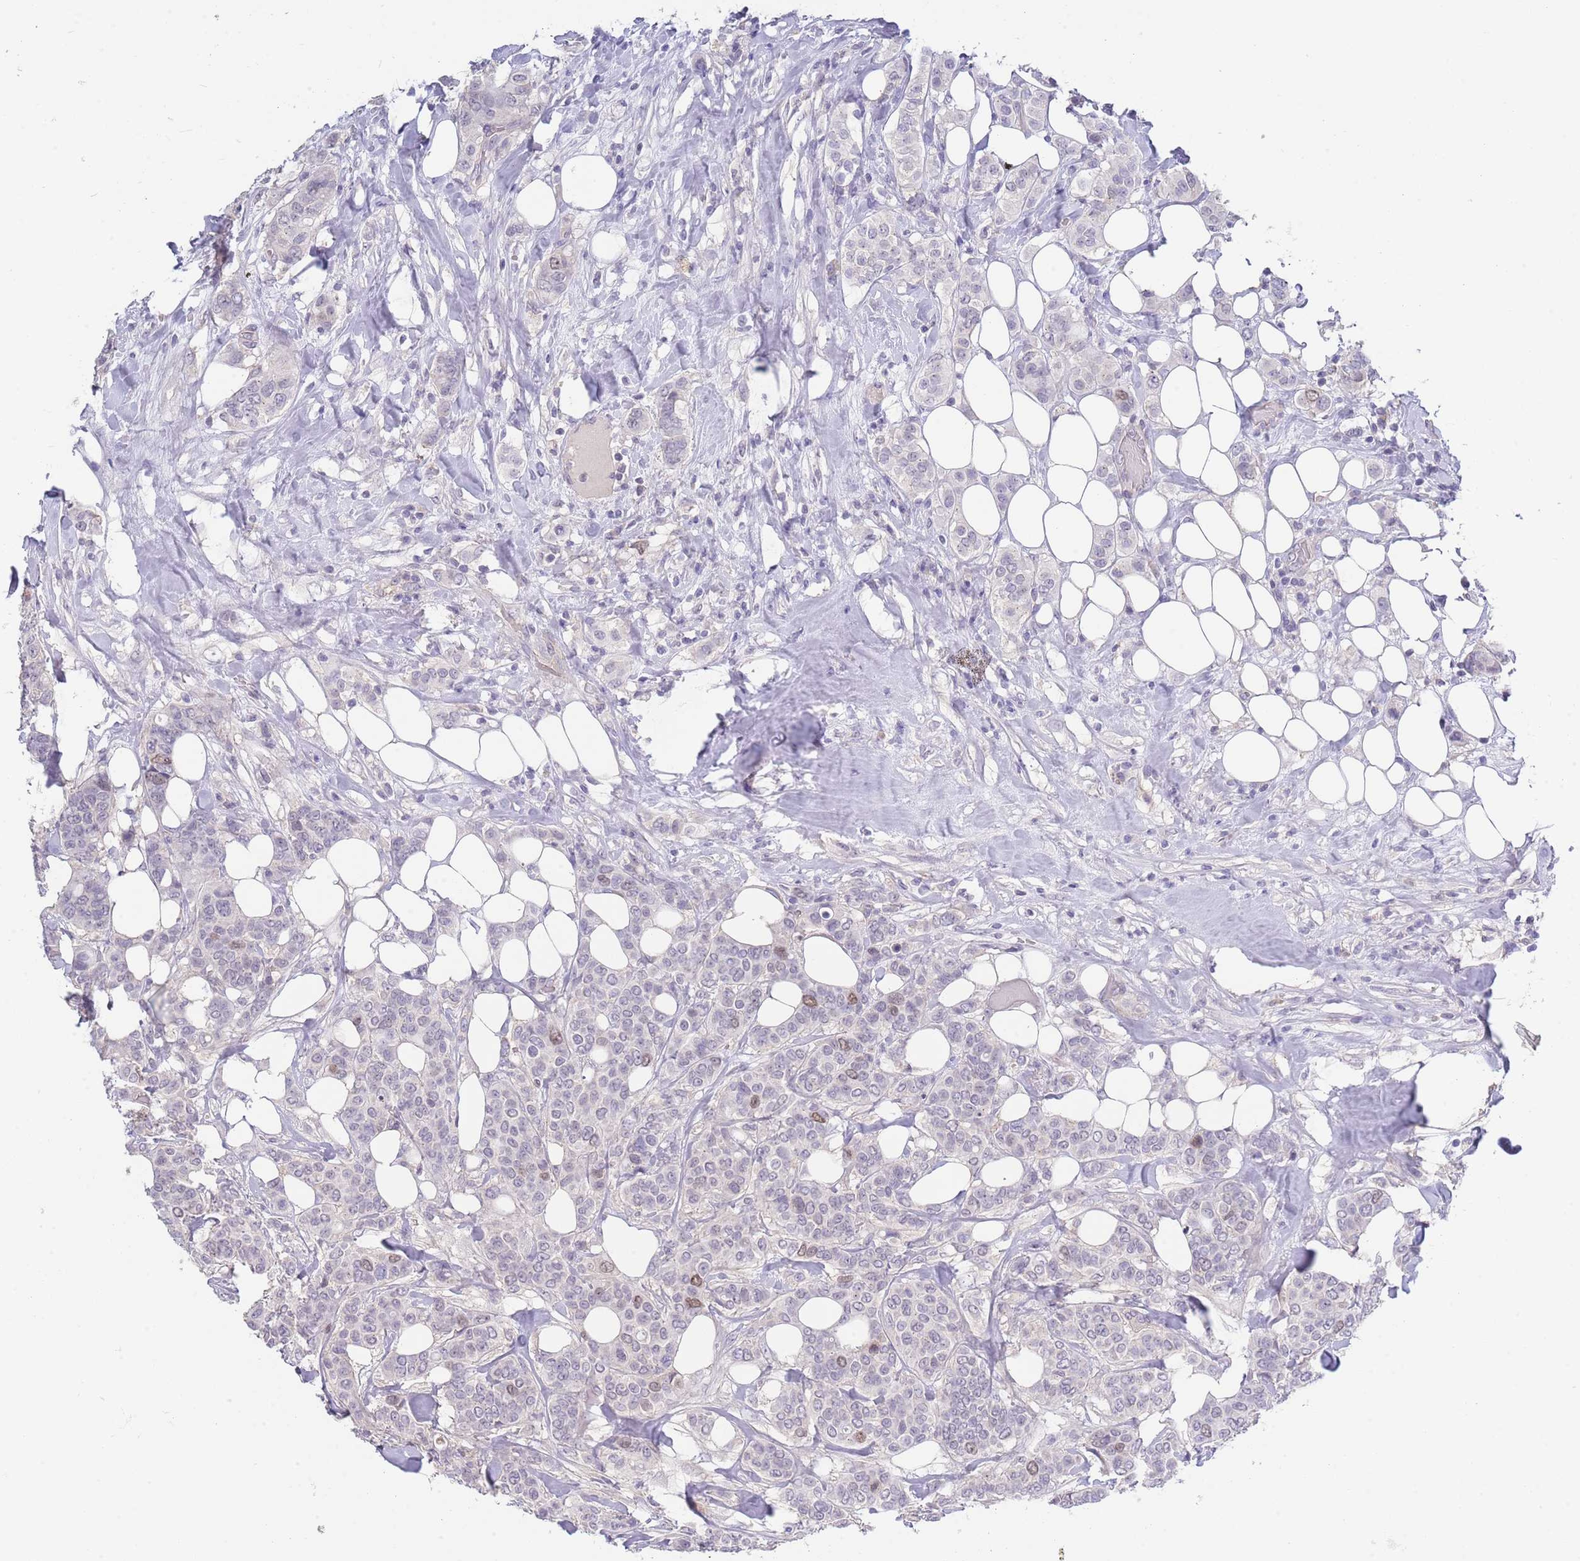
{"staining": {"intensity": "weak", "quantity": "<25%", "location": "nuclear"}, "tissue": "breast cancer", "cell_type": "Tumor cells", "image_type": "cancer", "snomed": [{"axis": "morphology", "description": "Lobular carcinoma"}, {"axis": "topography", "description": "Breast"}], "caption": "An immunohistochemistry image of breast cancer (lobular carcinoma) is shown. There is no staining in tumor cells of breast cancer (lobular carcinoma).", "gene": "PIMREG", "patient": {"sex": "female", "age": 51}}